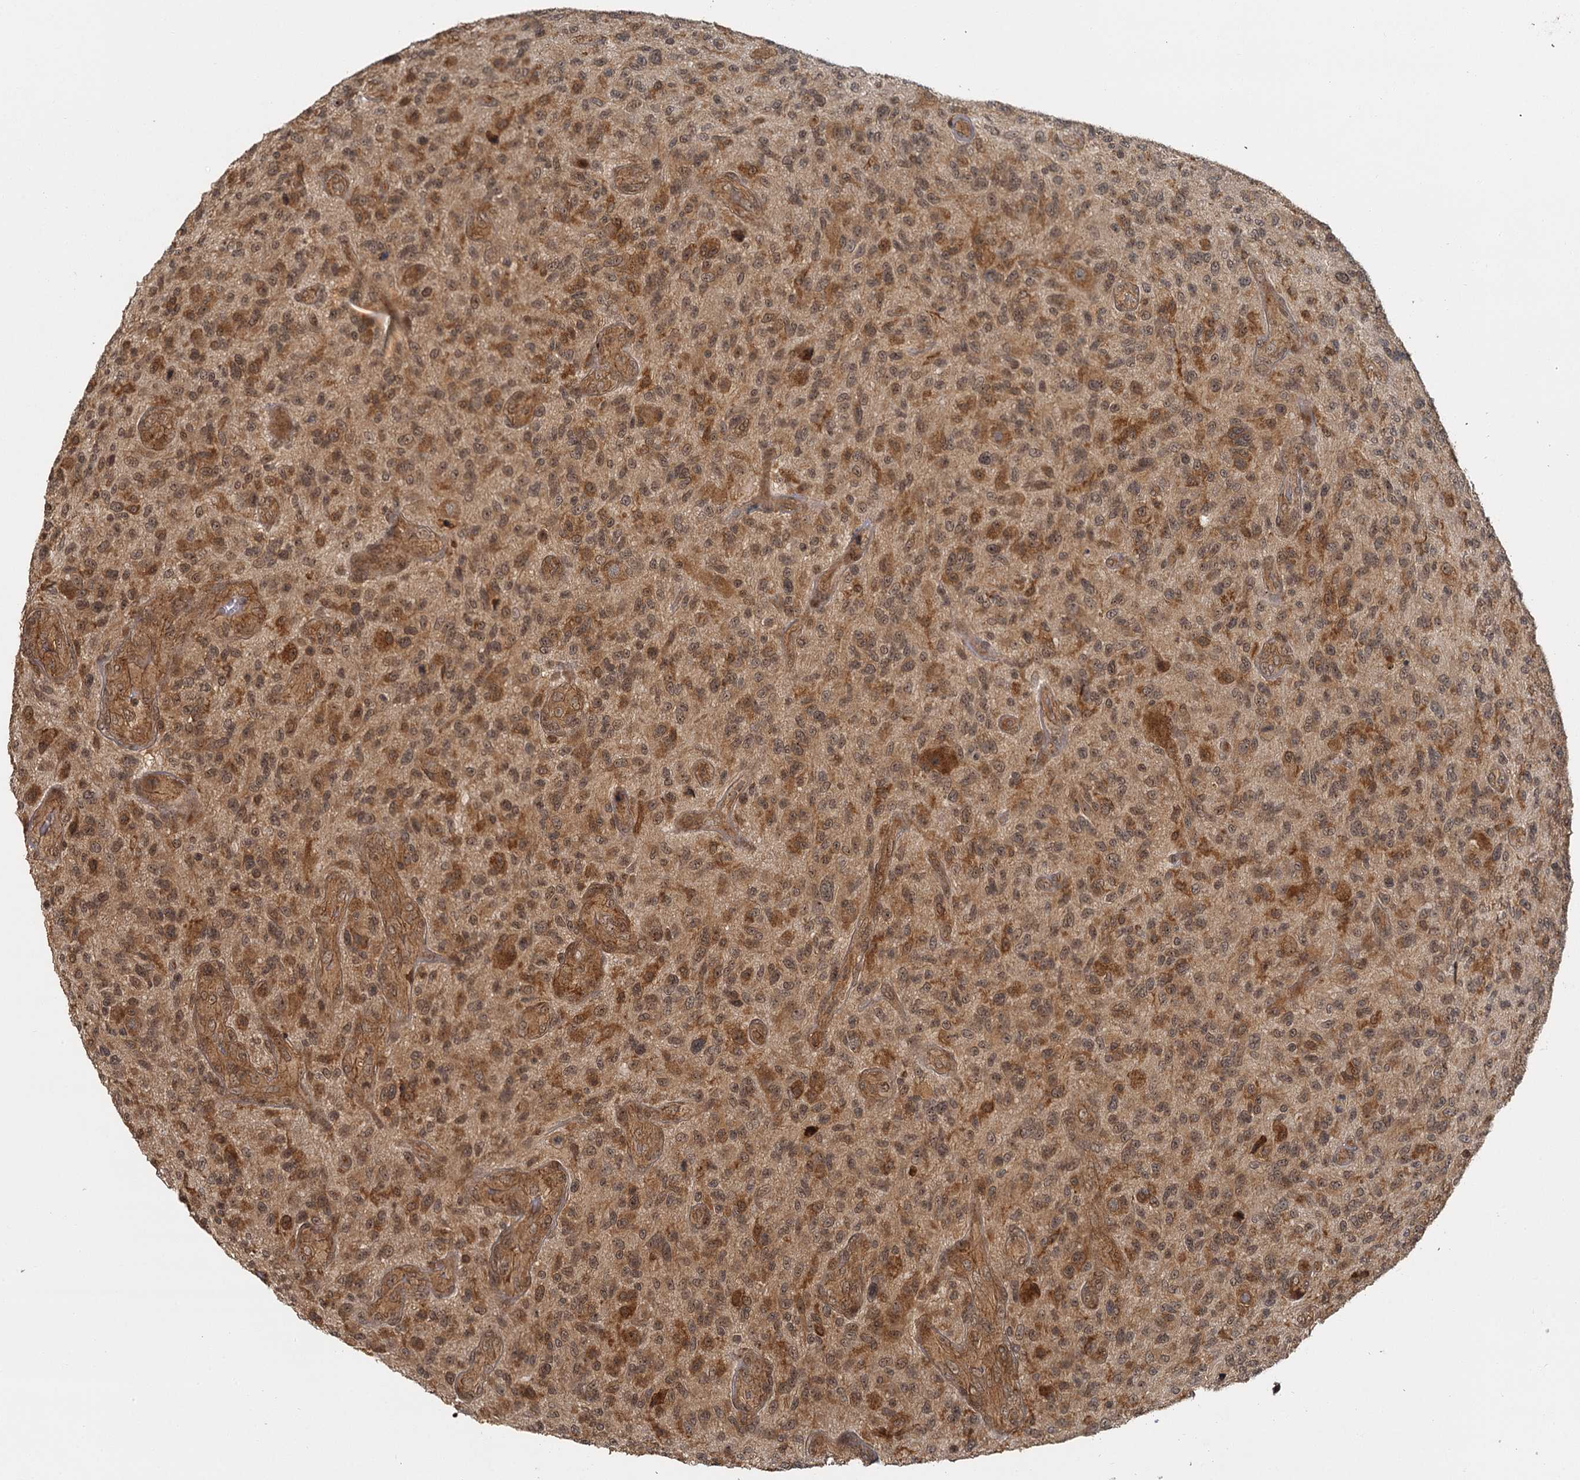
{"staining": {"intensity": "moderate", "quantity": ">75%", "location": "cytoplasmic/membranous,nuclear"}, "tissue": "glioma", "cell_type": "Tumor cells", "image_type": "cancer", "snomed": [{"axis": "morphology", "description": "Glioma, malignant, High grade"}, {"axis": "topography", "description": "Brain"}], "caption": "Protein expression analysis of high-grade glioma (malignant) reveals moderate cytoplasmic/membranous and nuclear positivity in approximately >75% of tumor cells. Nuclei are stained in blue.", "gene": "ZNF549", "patient": {"sex": "male", "age": 47}}